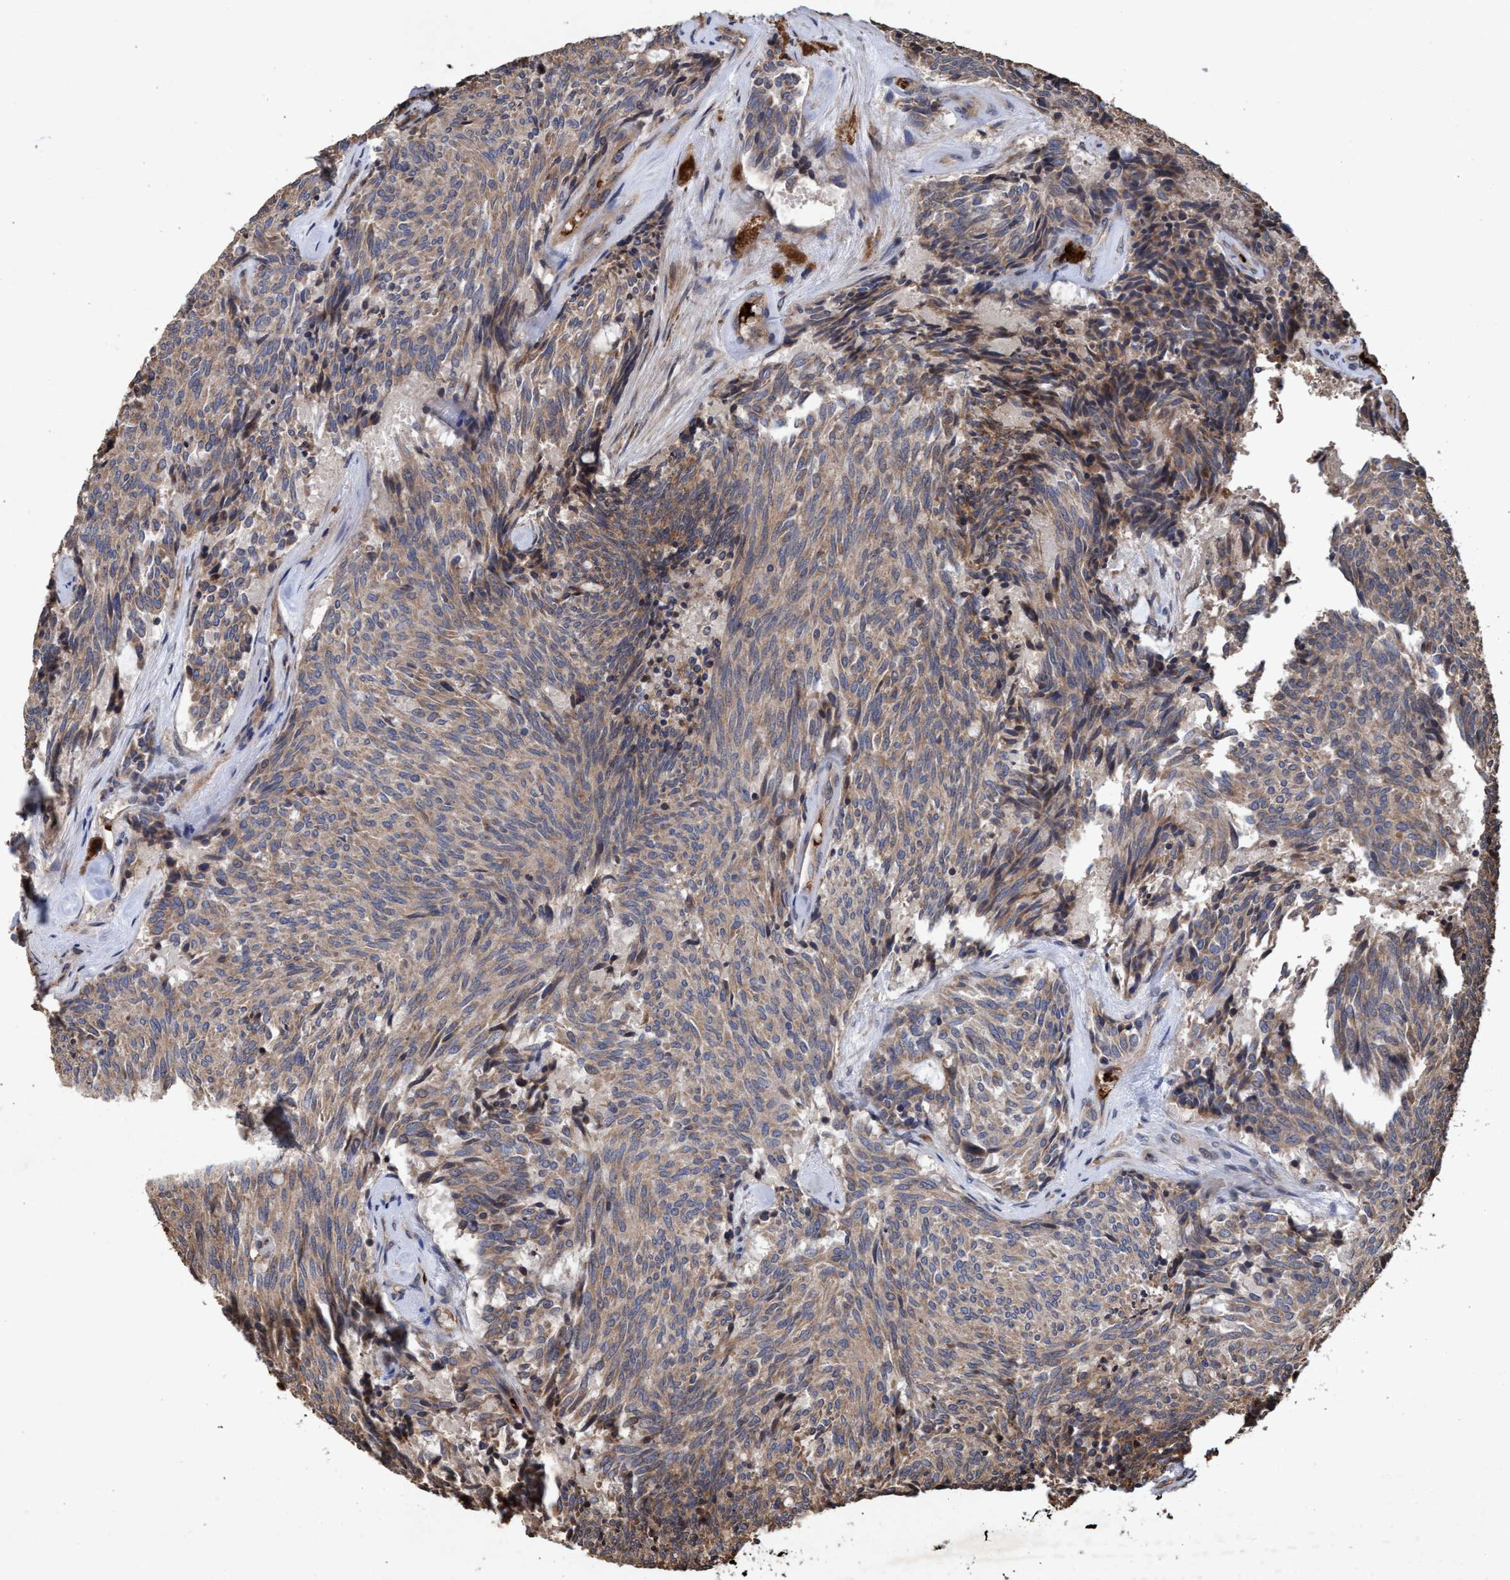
{"staining": {"intensity": "moderate", "quantity": "25%-75%", "location": "cytoplasmic/membranous"}, "tissue": "carcinoid", "cell_type": "Tumor cells", "image_type": "cancer", "snomed": [{"axis": "morphology", "description": "Carcinoid, malignant, NOS"}, {"axis": "topography", "description": "Pancreas"}], "caption": "Immunohistochemistry (IHC) photomicrograph of human carcinoid stained for a protein (brown), which demonstrates medium levels of moderate cytoplasmic/membranous positivity in approximately 25%-75% of tumor cells.", "gene": "CHMP6", "patient": {"sex": "female", "age": 54}}